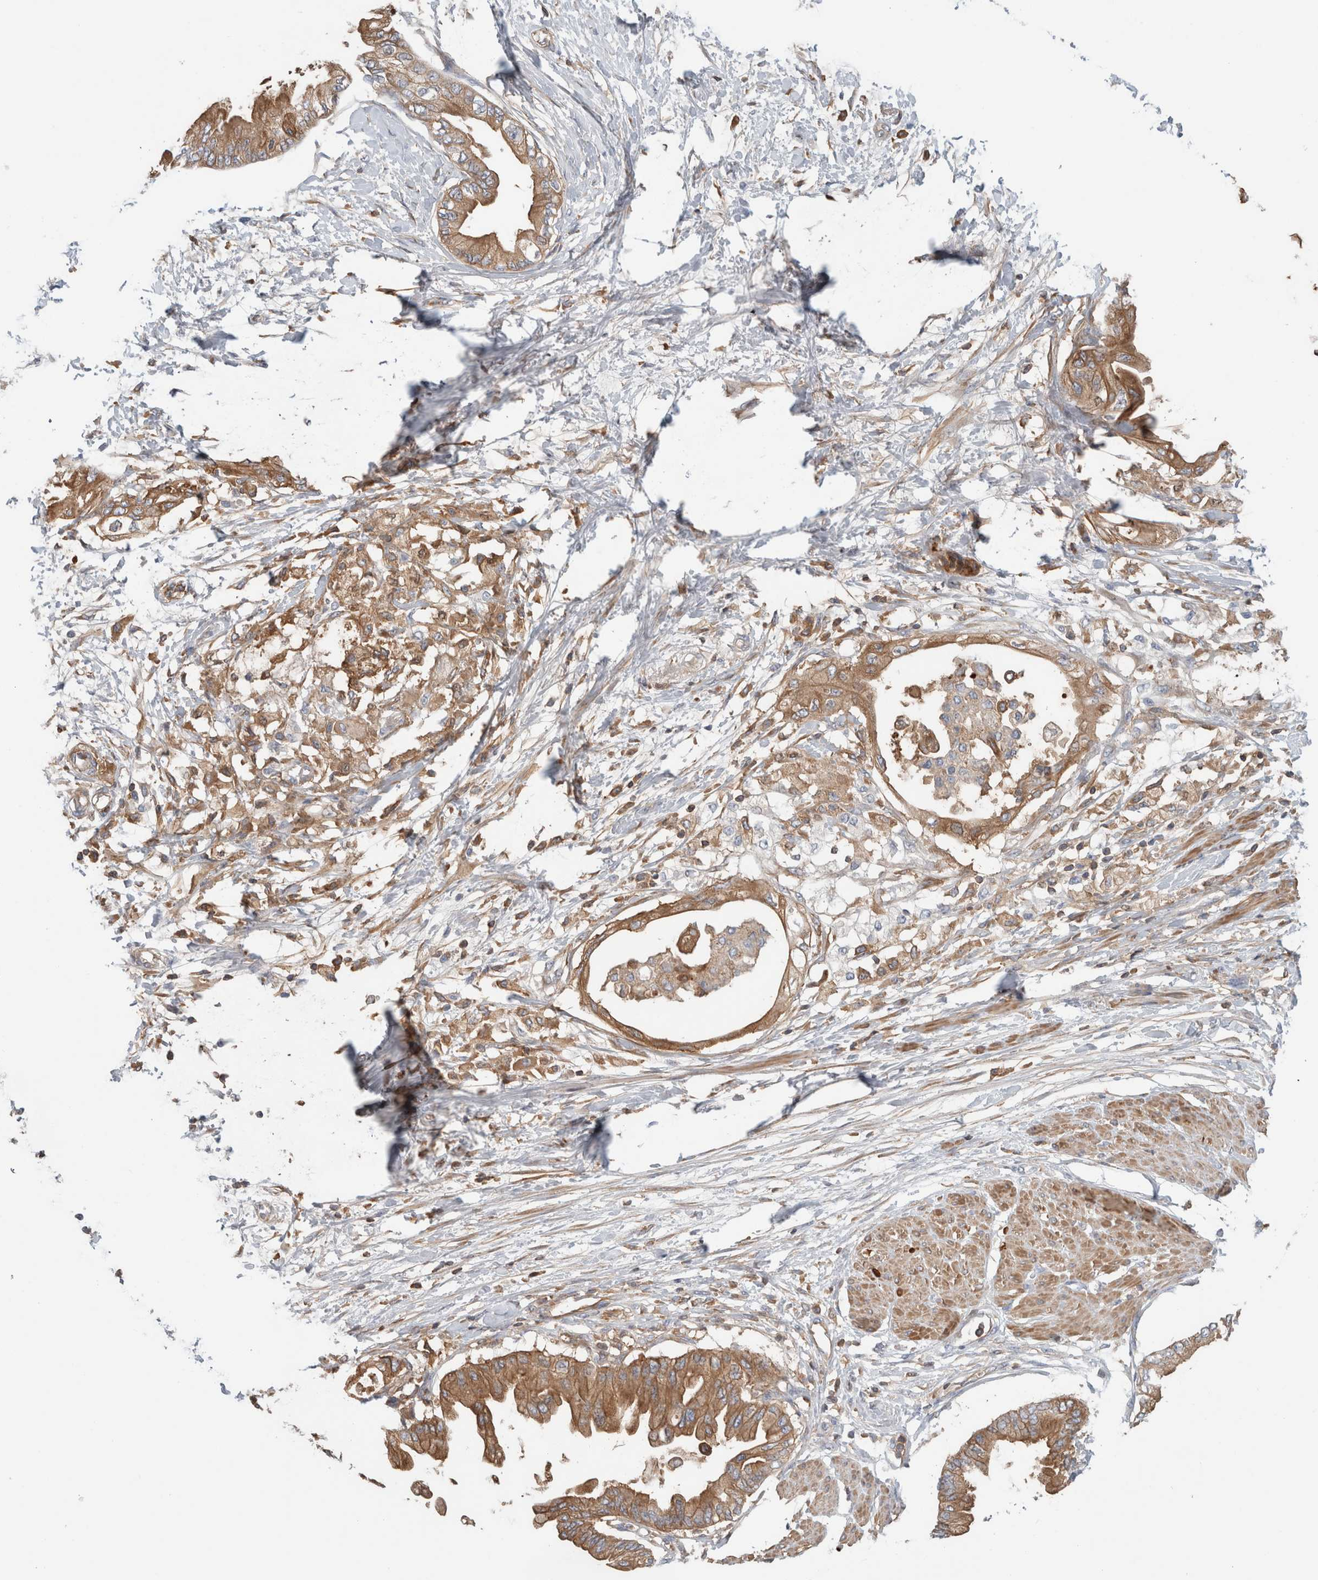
{"staining": {"intensity": "moderate", "quantity": ">75%", "location": "cytoplasmic/membranous"}, "tissue": "pancreatic cancer", "cell_type": "Tumor cells", "image_type": "cancer", "snomed": [{"axis": "morphology", "description": "Normal tissue, NOS"}, {"axis": "morphology", "description": "Adenocarcinoma, NOS"}, {"axis": "topography", "description": "Pancreas"}, {"axis": "topography", "description": "Duodenum"}], "caption": "This is an image of immunohistochemistry (IHC) staining of pancreatic adenocarcinoma, which shows moderate staining in the cytoplasmic/membranous of tumor cells.", "gene": "CFI", "patient": {"sex": "female", "age": 60}}